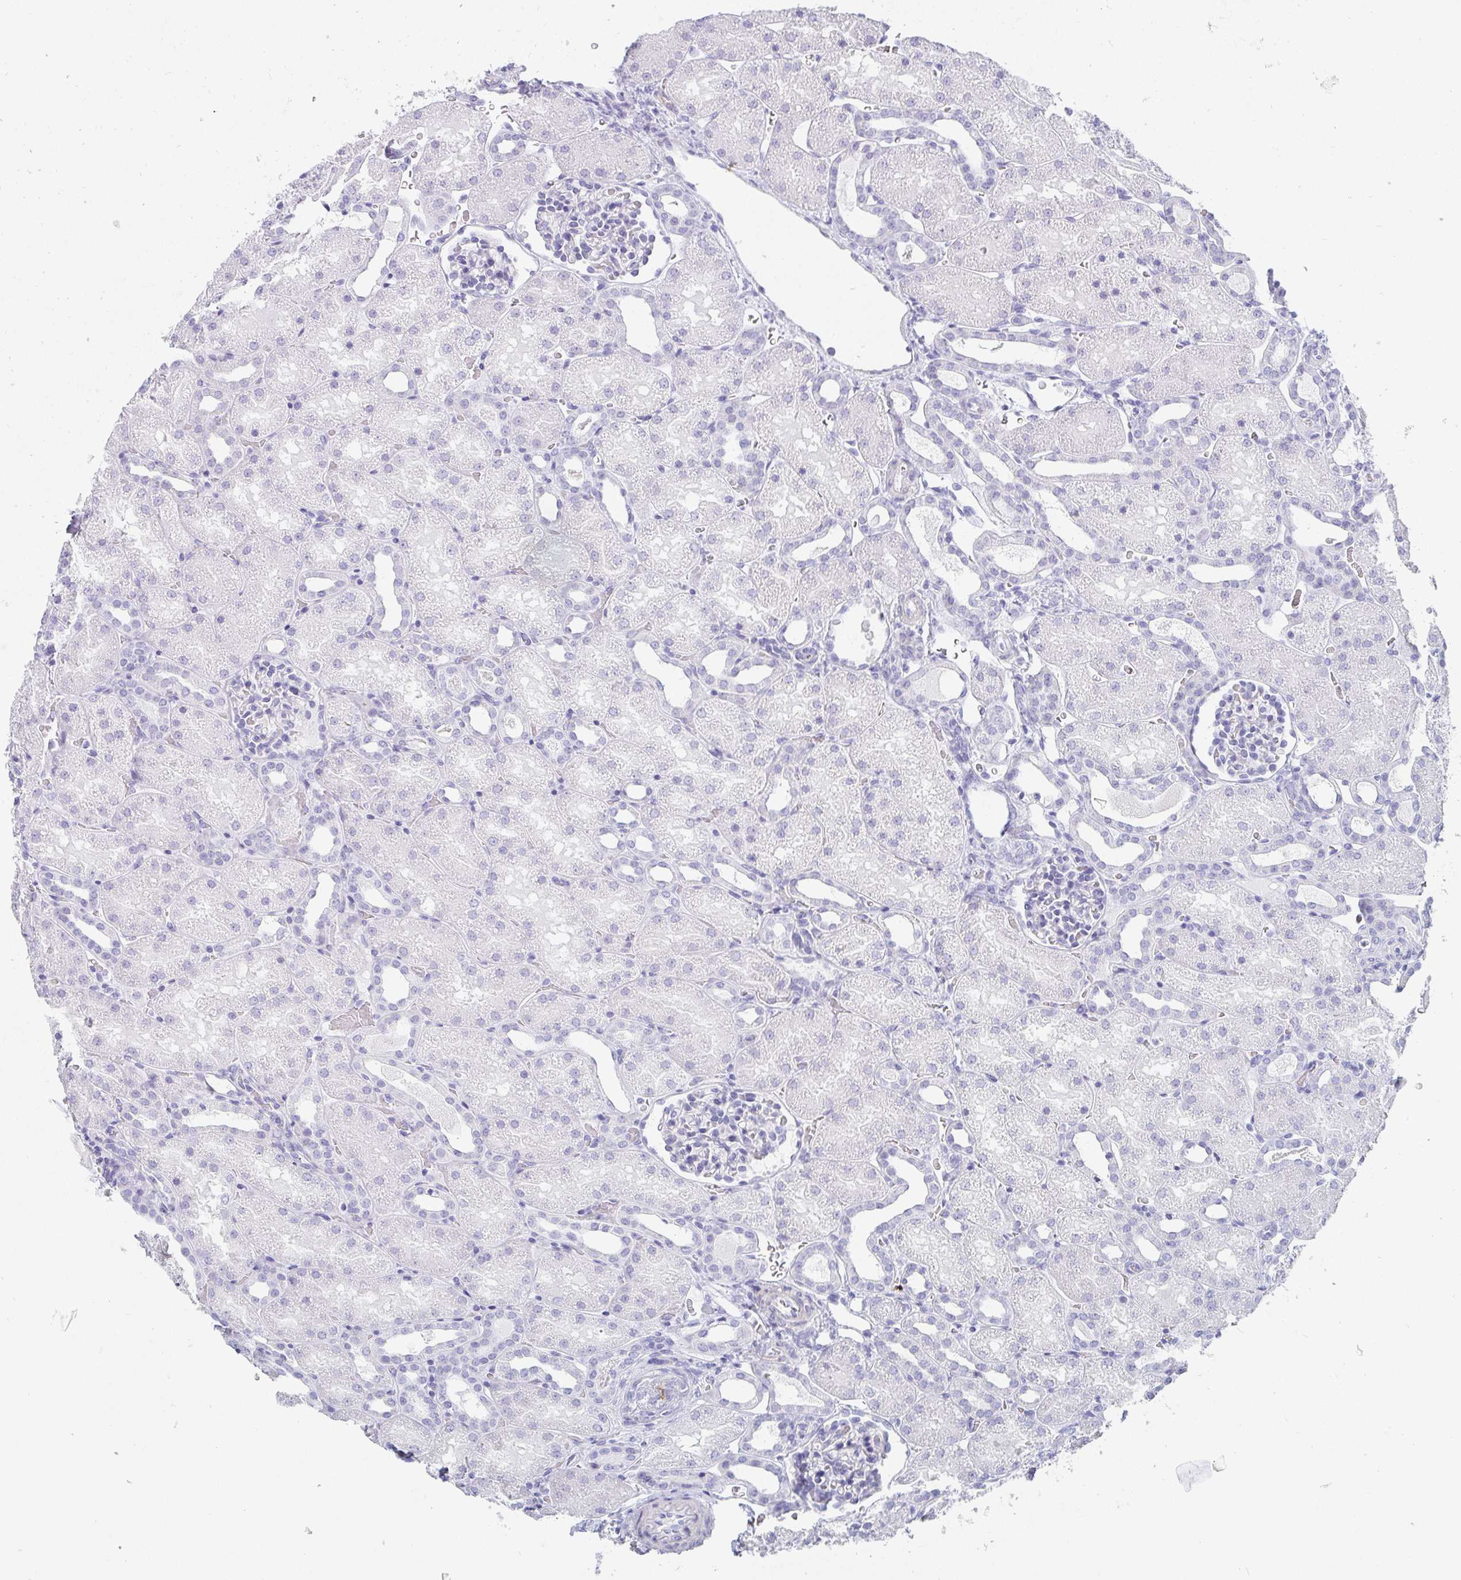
{"staining": {"intensity": "negative", "quantity": "none", "location": "none"}, "tissue": "kidney", "cell_type": "Cells in glomeruli", "image_type": "normal", "snomed": [{"axis": "morphology", "description": "Normal tissue, NOS"}, {"axis": "topography", "description": "Kidney"}], "caption": "The photomicrograph shows no staining of cells in glomeruli in normal kidney.", "gene": "PRND", "patient": {"sex": "male", "age": 2}}